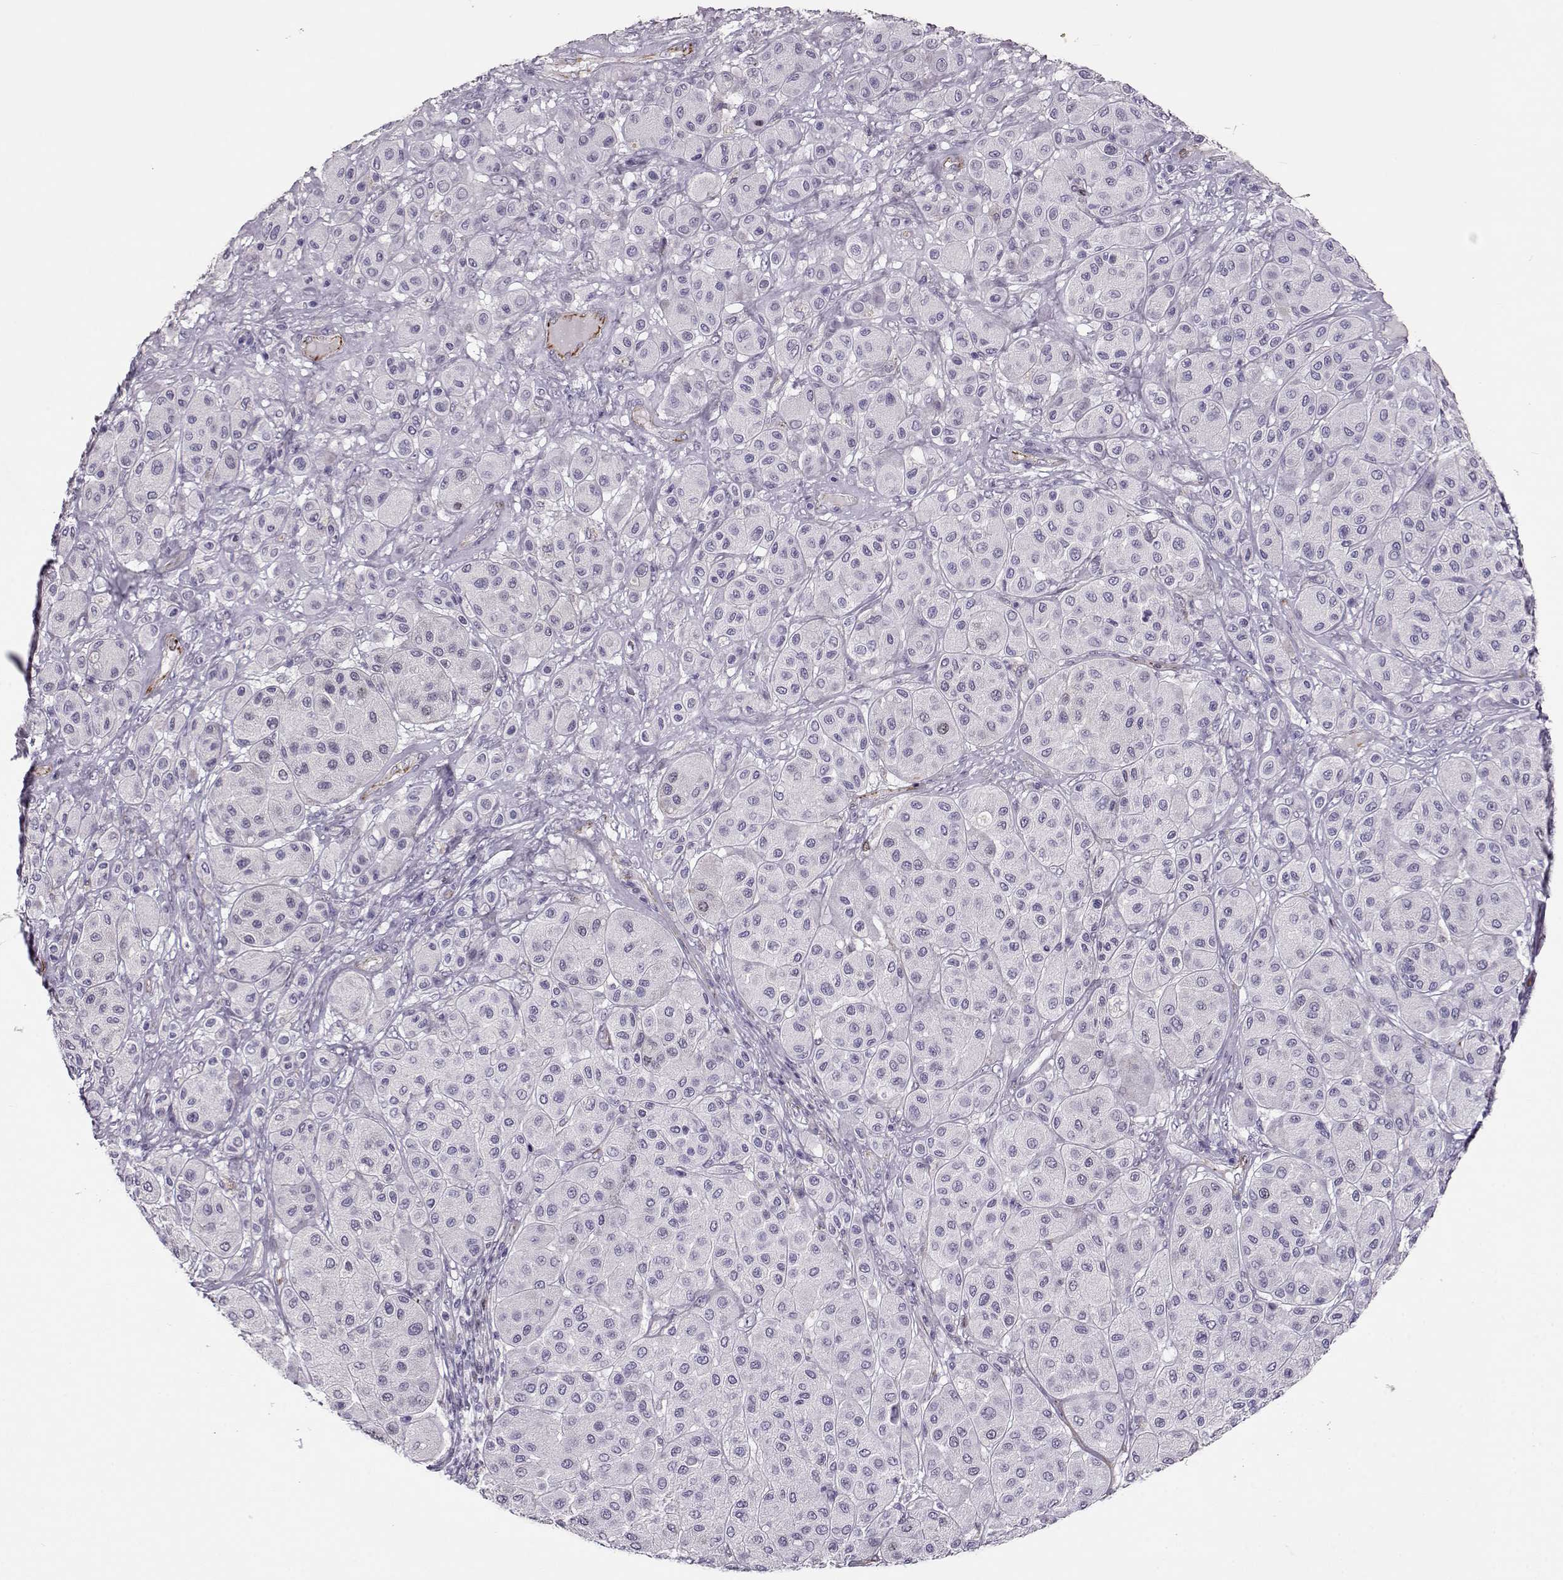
{"staining": {"intensity": "negative", "quantity": "none", "location": "none"}, "tissue": "melanoma", "cell_type": "Tumor cells", "image_type": "cancer", "snomed": [{"axis": "morphology", "description": "Malignant melanoma, Metastatic site"}, {"axis": "topography", "description": "Smooth muscle"}], "caption": "The image reveals no staining of tumor cells in malignant melanoma (metastatic site).", "gene": "NPW", "patient": {"sex": "male", "age": 41}}